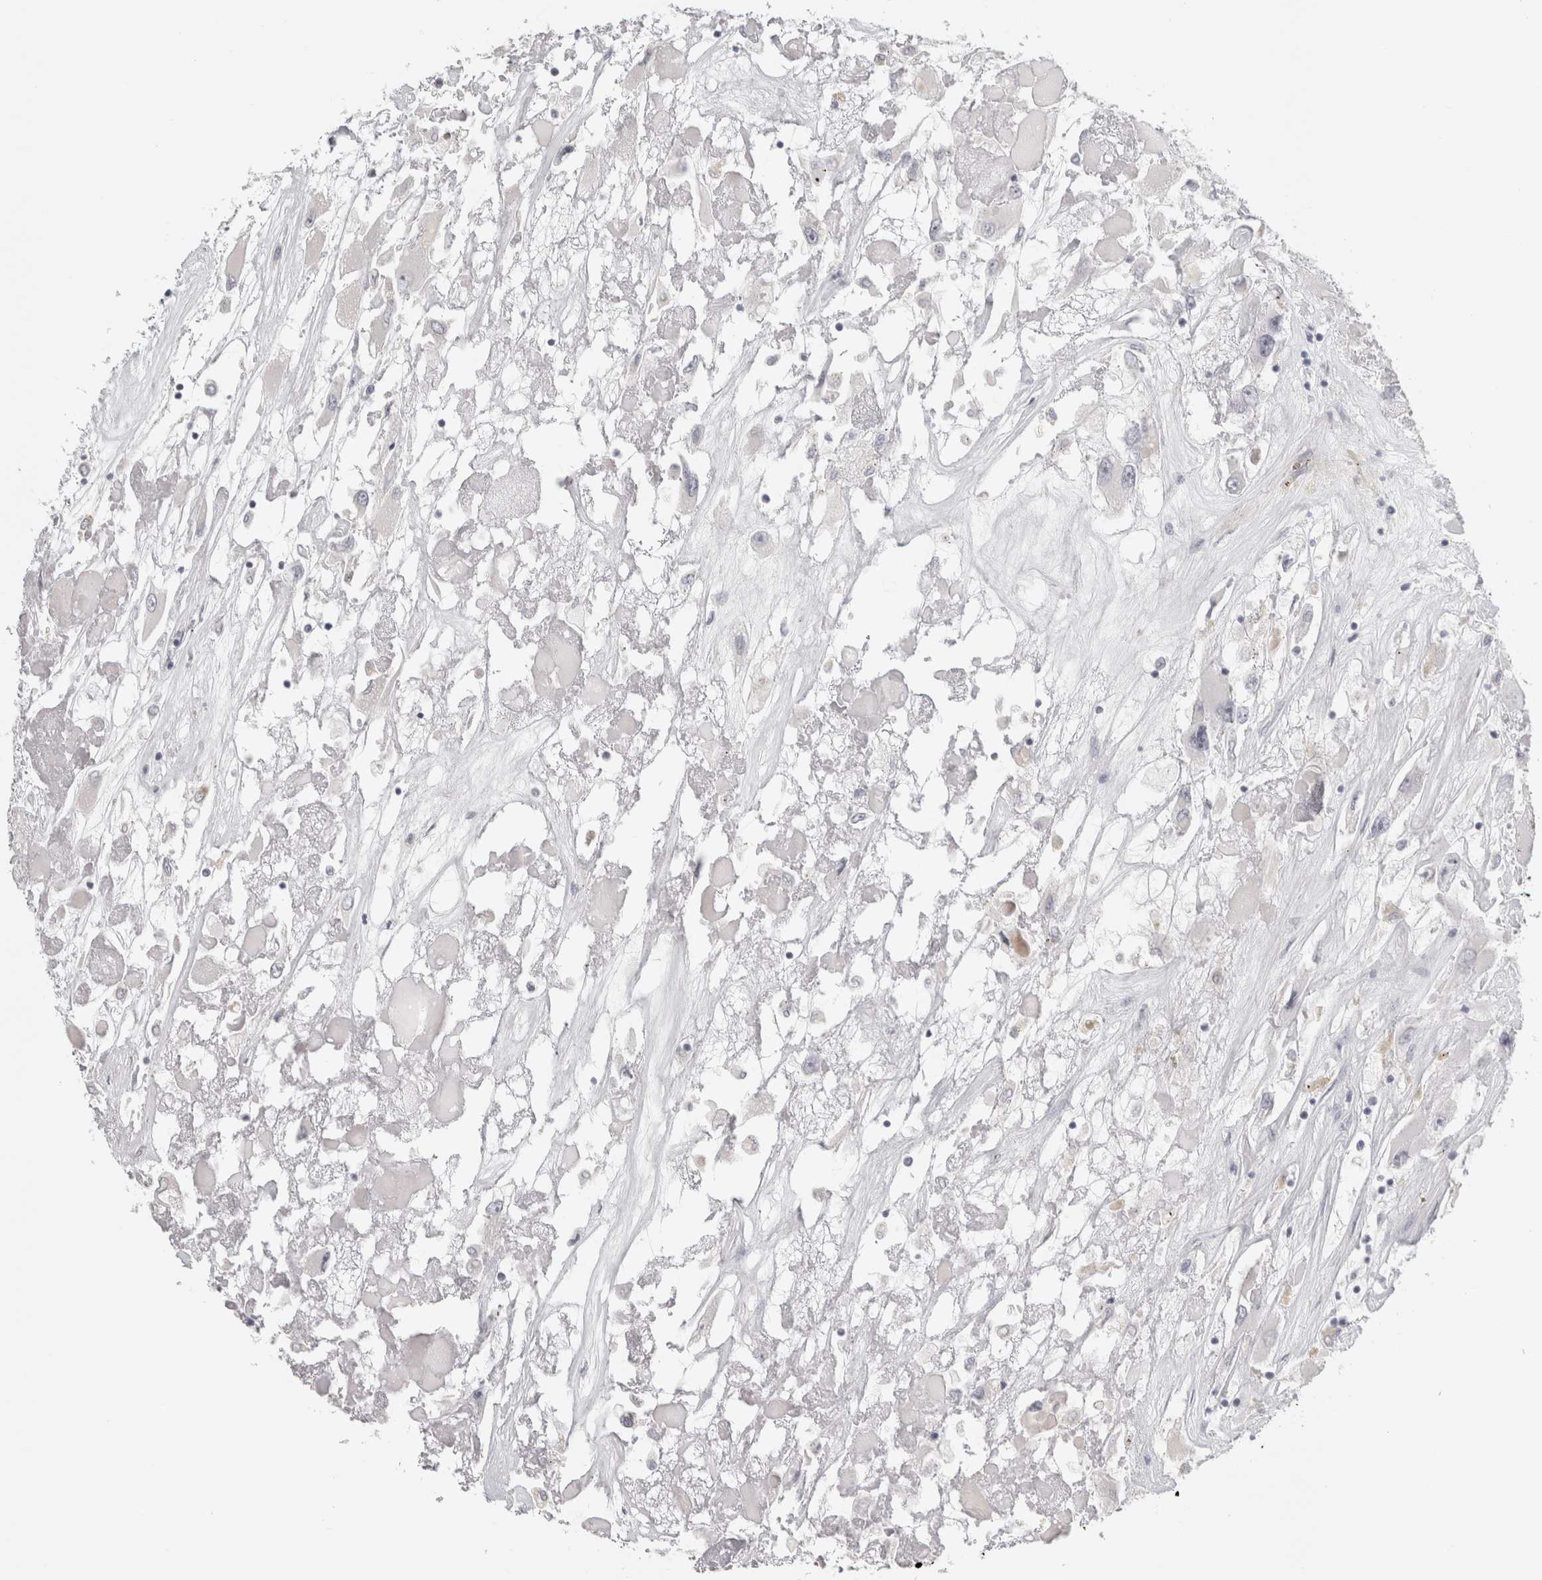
{"staining": {"intensity": "negative", "quantity": "none", "location": "none"}, "tissue": "renal cancer", "cell_type": "Tumor cells", "image_type": "cancer", "snomed": [{"axis": "morphology", "description": "Adenocarcinoma, NOS"}, {"axis": "topography", "description": "Kidney"}], "caption": "DAB (3,3'-diaminobenzidine) immunohistochemical staining of human renal cancer exhibits no significant staining in tumor cells.", "gene": "FBLIM1", "patient": {"sex": "female", "age": 52}}